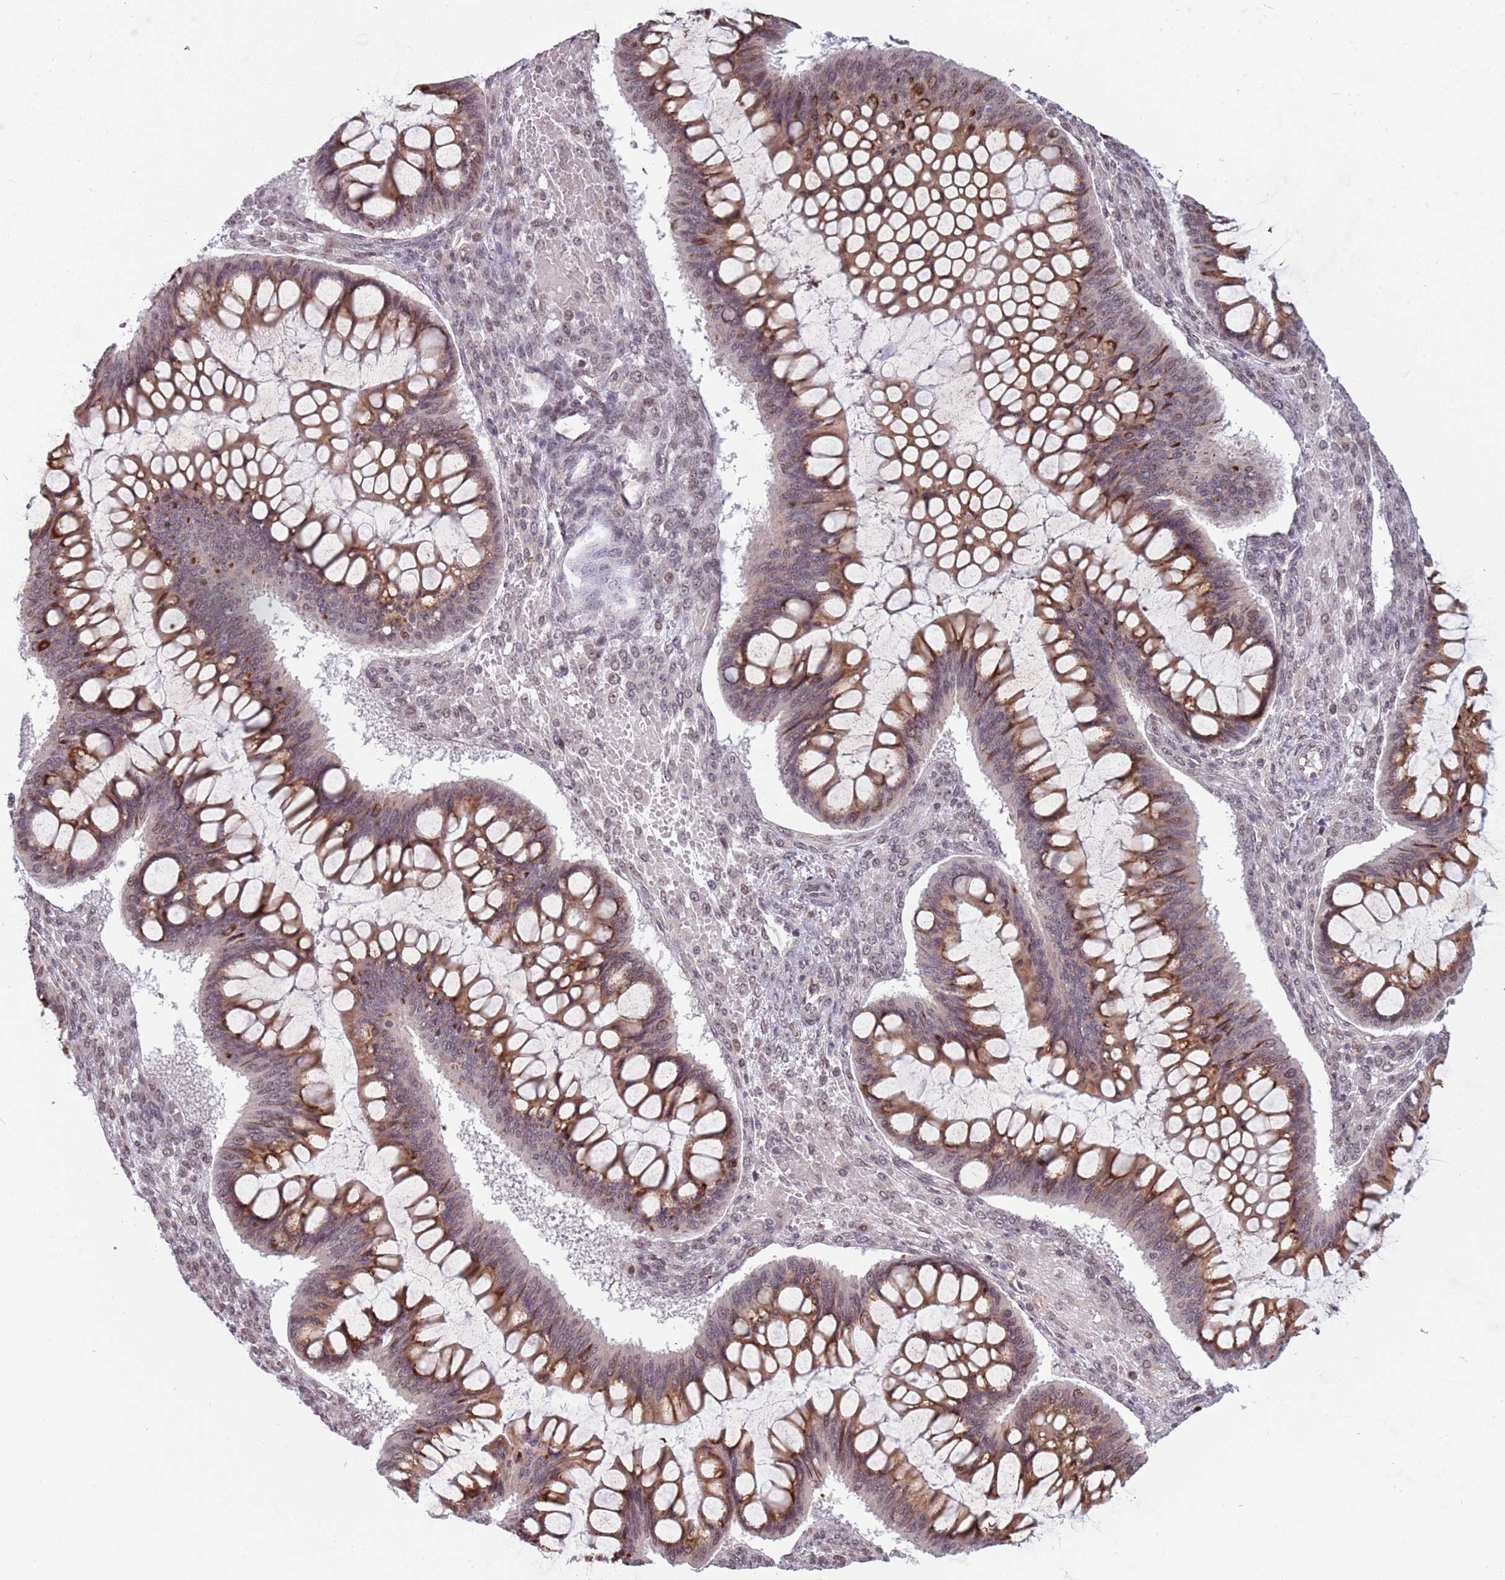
{"staining": {"intensity": "moderate", "quantity": "25%-75%", "location": "cytoplasmic/membranous,nuclear"}, "tissue": "ovarian cancer", "cell_type": "Tumor cells", "image_type": "cancer", "snomed": [{"axis": "morphology", "description": "Cystadenocarcinoma, mucinous, NOS"}, {"axis": "topography", "description": "Ovary"}], "caption": "Immunohistochemistry (IHC) (DAB (3,3'-diaminobenzidine)) staining of mucinous cystadenocarcinoma (ovarian) displays moderate cytoplasmic/membranous and nuclear protein expression in about 25%-75% of tumor cells.", "gene": "BARD1", "patient": {"sex": "female", "age": 73}}